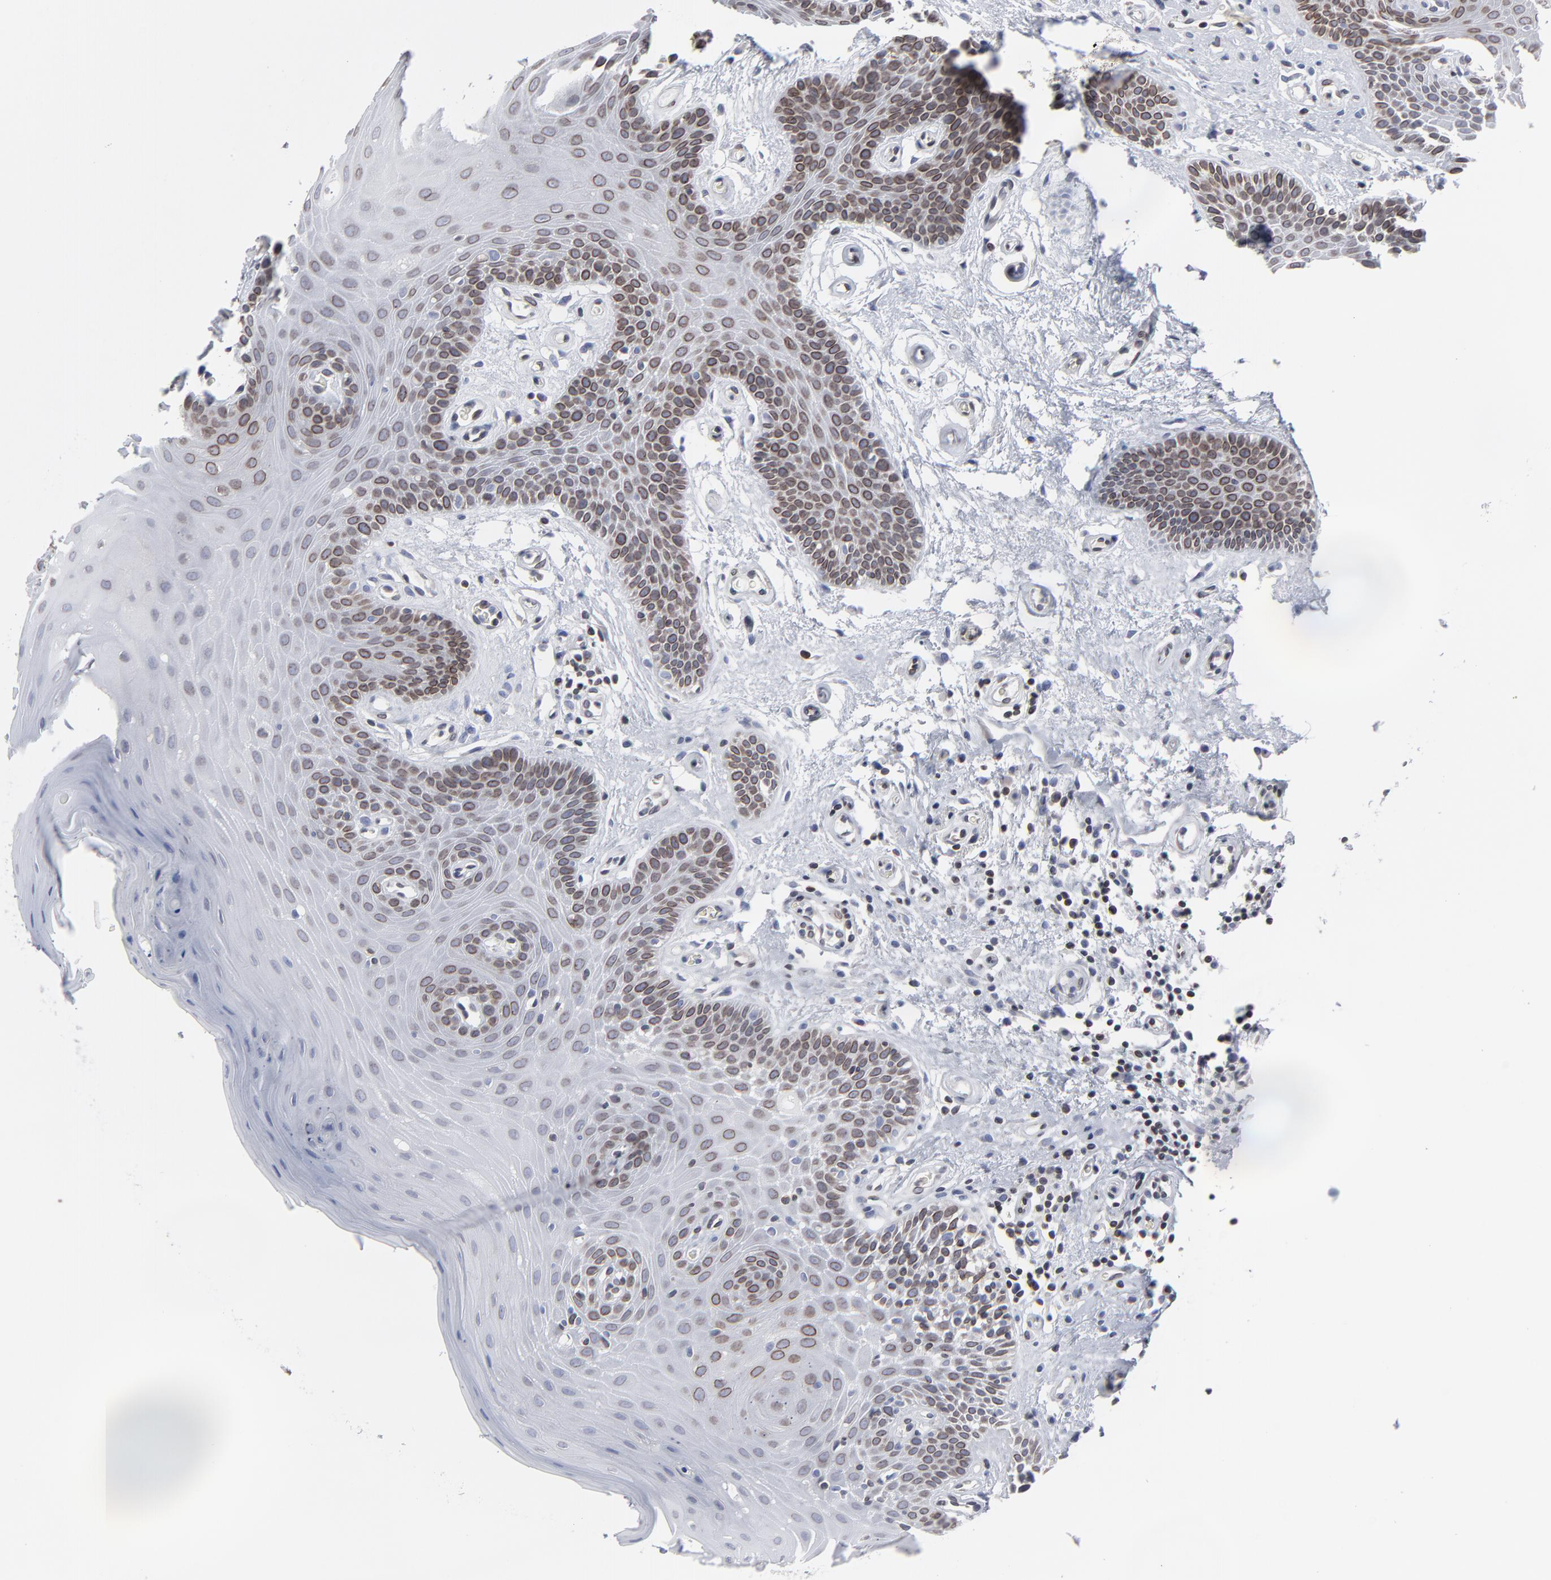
{"staining": {"intensity": "moderate", "quantity": "25%-75%", "location": "cytoplasmic/membranous,nuclear"}, "tissue": "oral mucosa", "cell_type": "Squamous epithelial cells", "image_type": "normal", "snomed": [{"axis": "morphology", "description": "Normal tissue, NOS"}, {"axis": "morphology", "description": "Squamous cell carcinoma, NOS"}, {"axis": "topography", "description": "Skeletal muscle"}, {"axis": "topography", "description": "Oral tissue"}, {"axis": "topography", "description": "Head-Neck"}], "caption": "About 25%-75% of squamous epithelial cells in benign human oral mucosa display moderate cytoplasmic/membranous,nuclear protein staining as visualized by brown immunohistochemical staining.", "gene": "SYNE2", "patient": {"sex": "male", "age": 71}}